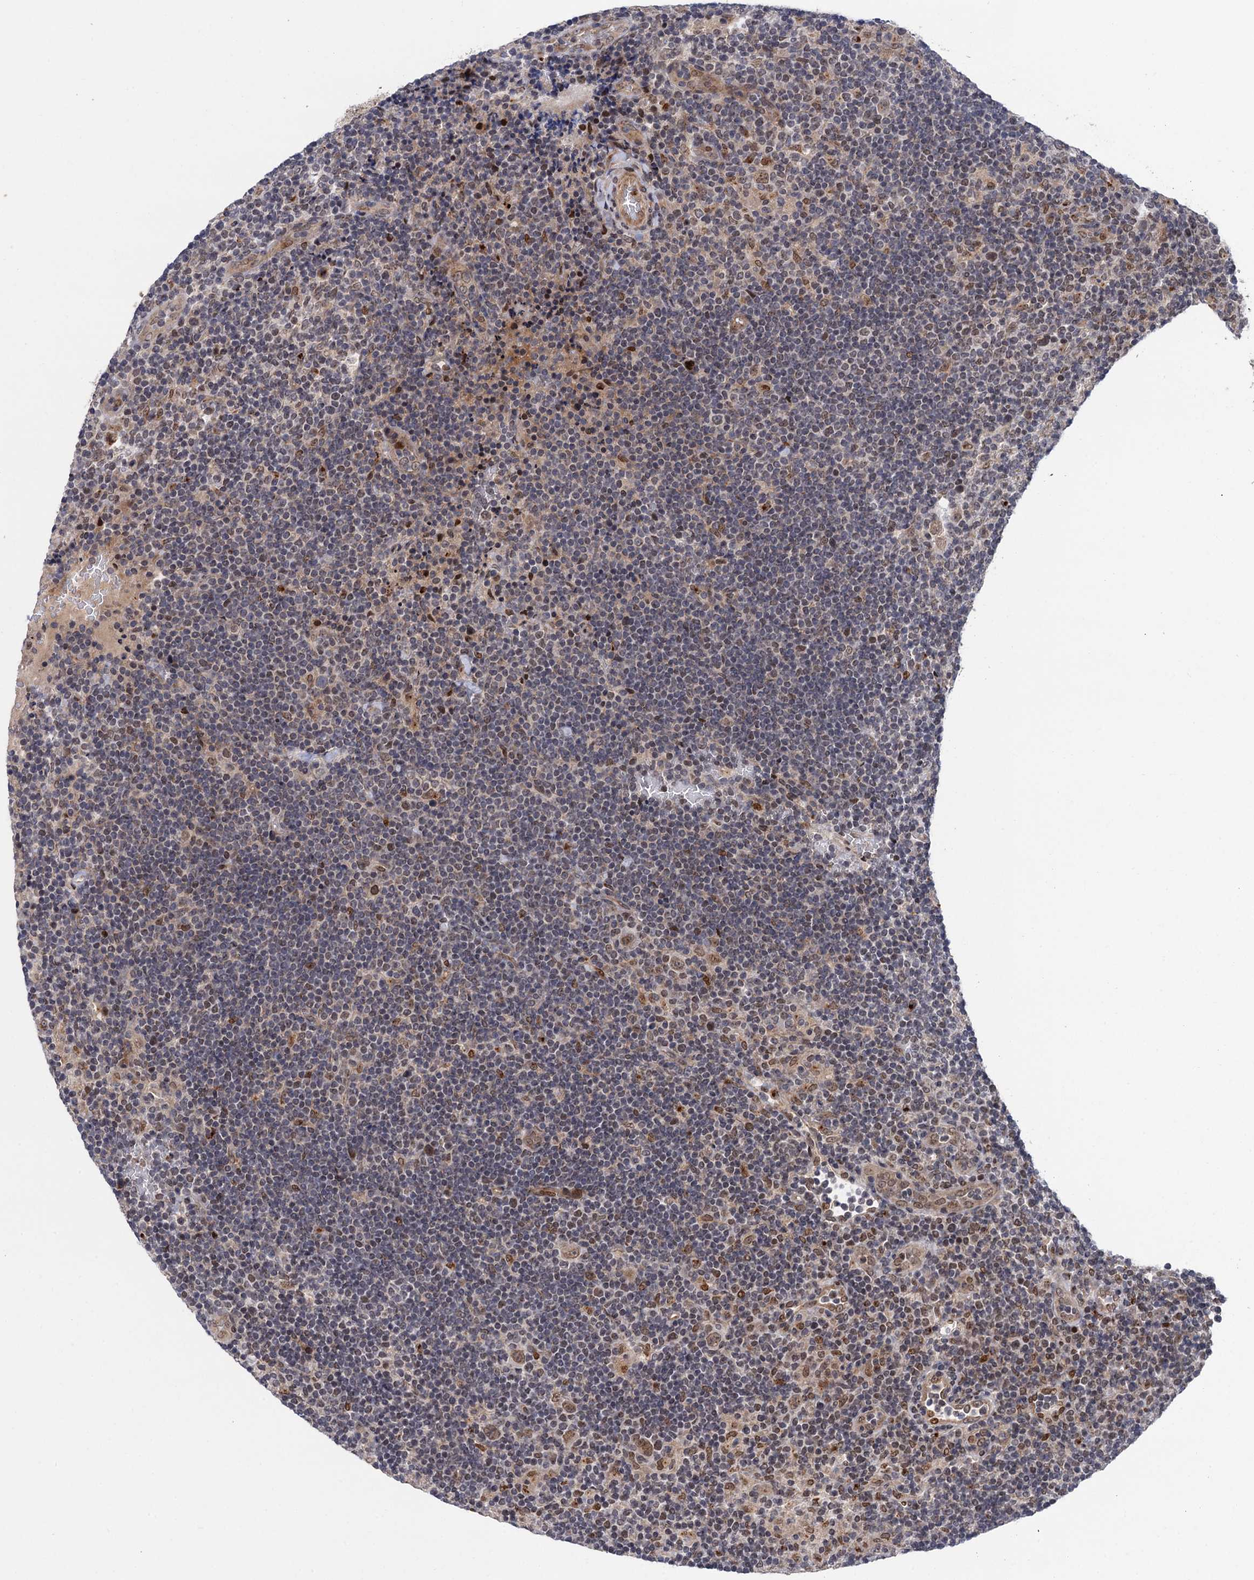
{"staining": {"intensity": "moderate", "quantity": ">75%", "location": "nuclear"}, "tissue": "lymphoma", "cell_type": "Tumor cells", "image_type": "cancer", "snomed": [{"axis": "morphology", "description": "Hodgkin's disease, NOS"}, {"axis": "topography", "description": "Lymph node"}], "caption": "Immunohistochemistry (IHC) micrograph of human Hodgkin's disease stained for a protein (brown), which exhibits medium levels of moderate nuclear expression in approximately >75% of tumor cells.", "gene": "NEK8", "patient": {"sex": "female", "age": 57}}